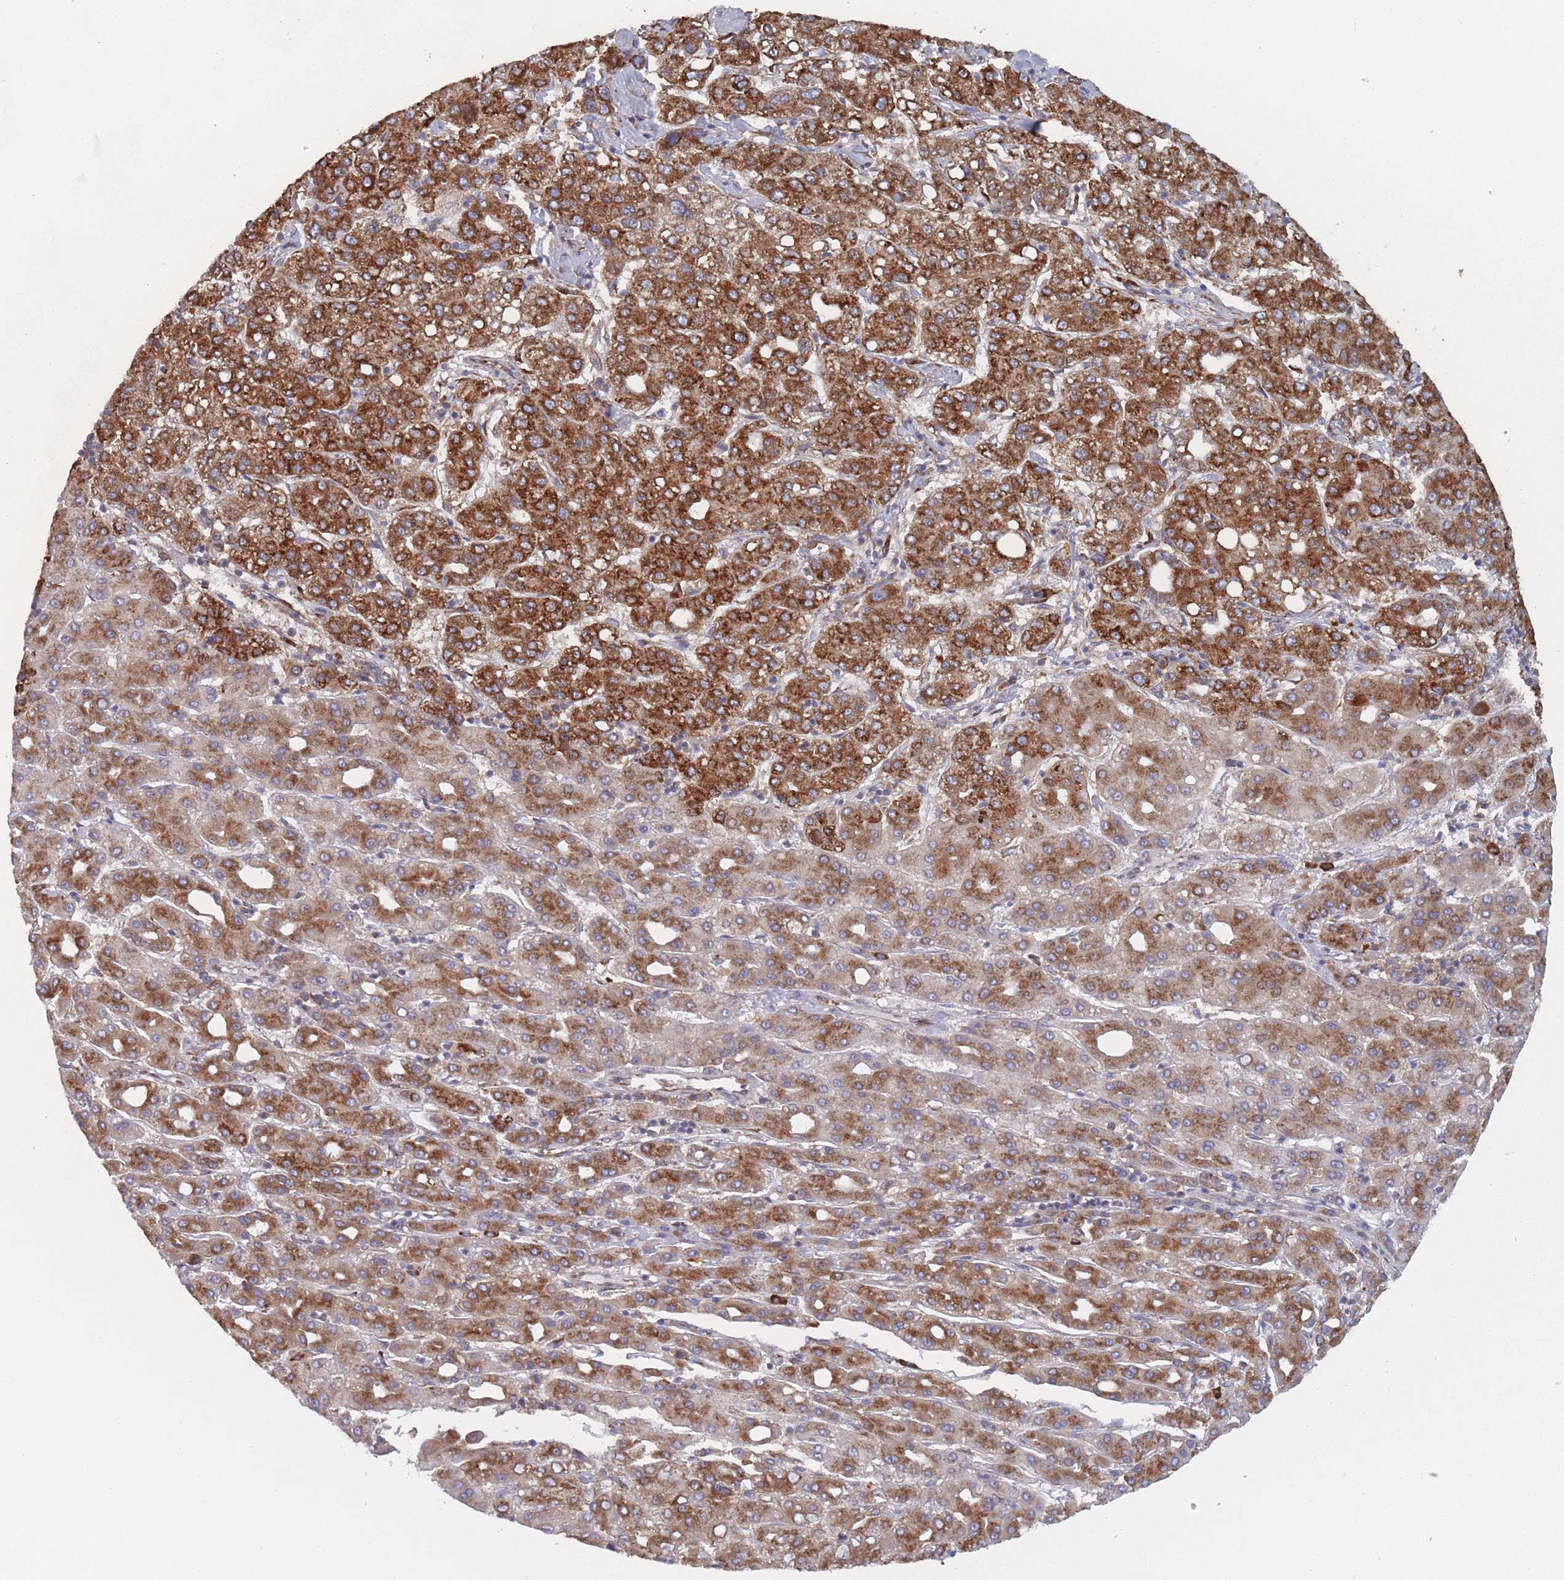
{"staining": {"intensity": "strong", "quantity": ">75%", "location": "cytoplasmic/membranous"}, "tissue": "liver cancer", "cell_type": "Tumor cells", "image_type": "cancer", "snomed": [{"axis": "morphology", "description": "Carcinoma, Hepatocellular, NOS"}, {"axis": "topography", "description": "Liver"}], "caption": "Tumor cells exhibit high levels of strong cytoplasmic/membranous positivity in about >75% of cells in liver cancer (hepatocellular carcinoma).", "gene": "EEF1B2", "patient": {"sex": "male", "age": 65}}